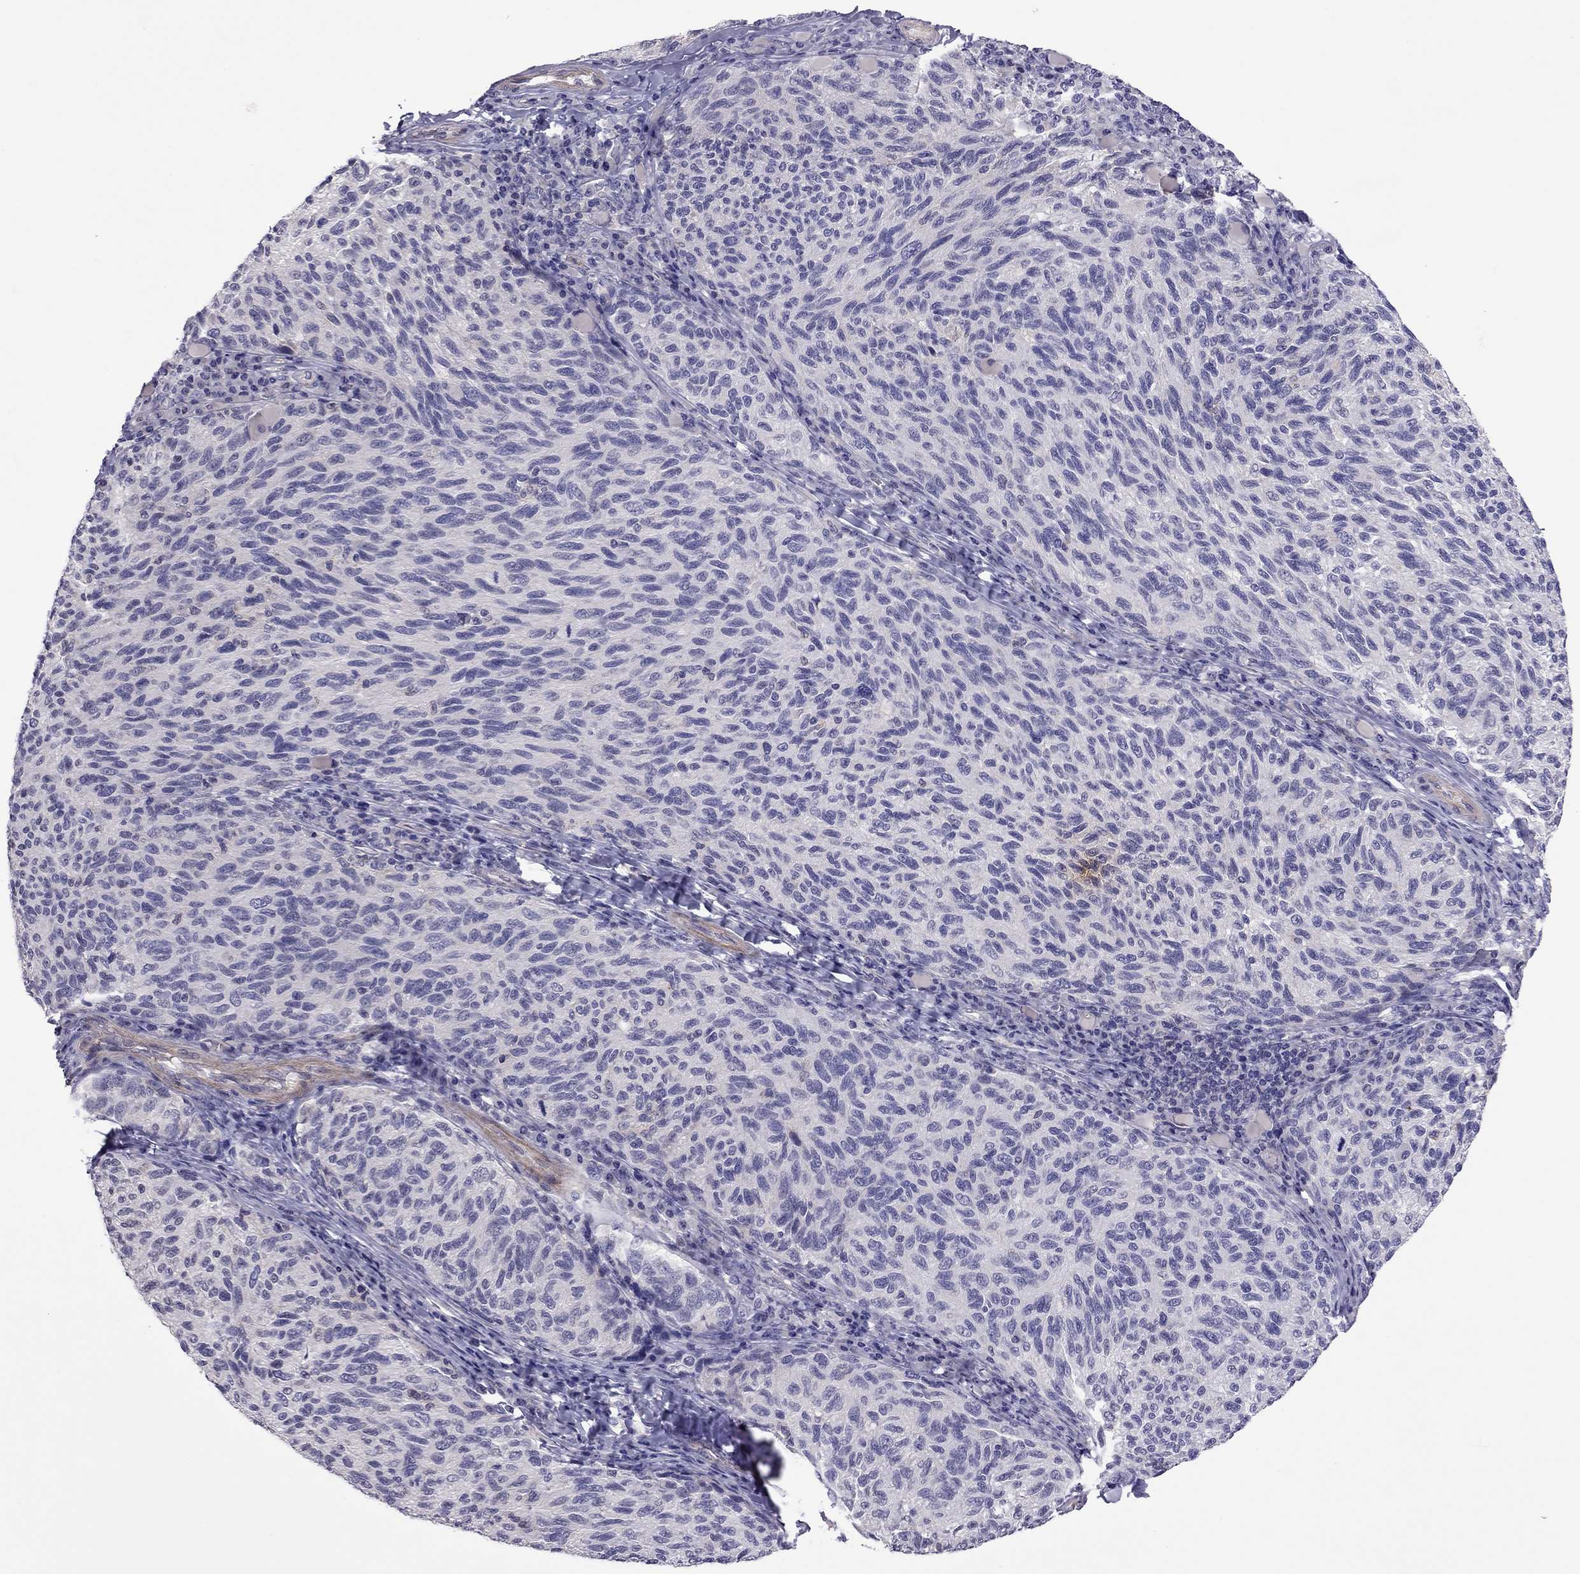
{"staining": {"intensity": "negative", "quantity": "none", "location": "none"}, "tissue": "melanoma", "cell_type": "Tumor cells", "image_type": "cancer", "snomed": [{"axis": "morphology", "description": "Malignant melanoma, NOS"}, {"axis": "topography", "description": "Skin"}], "caption": "Image shows no significant protein expression in tumor cells of melanoma.", "gene": "SLC16A8", "patient": {"sex": "female", "age": 73}}